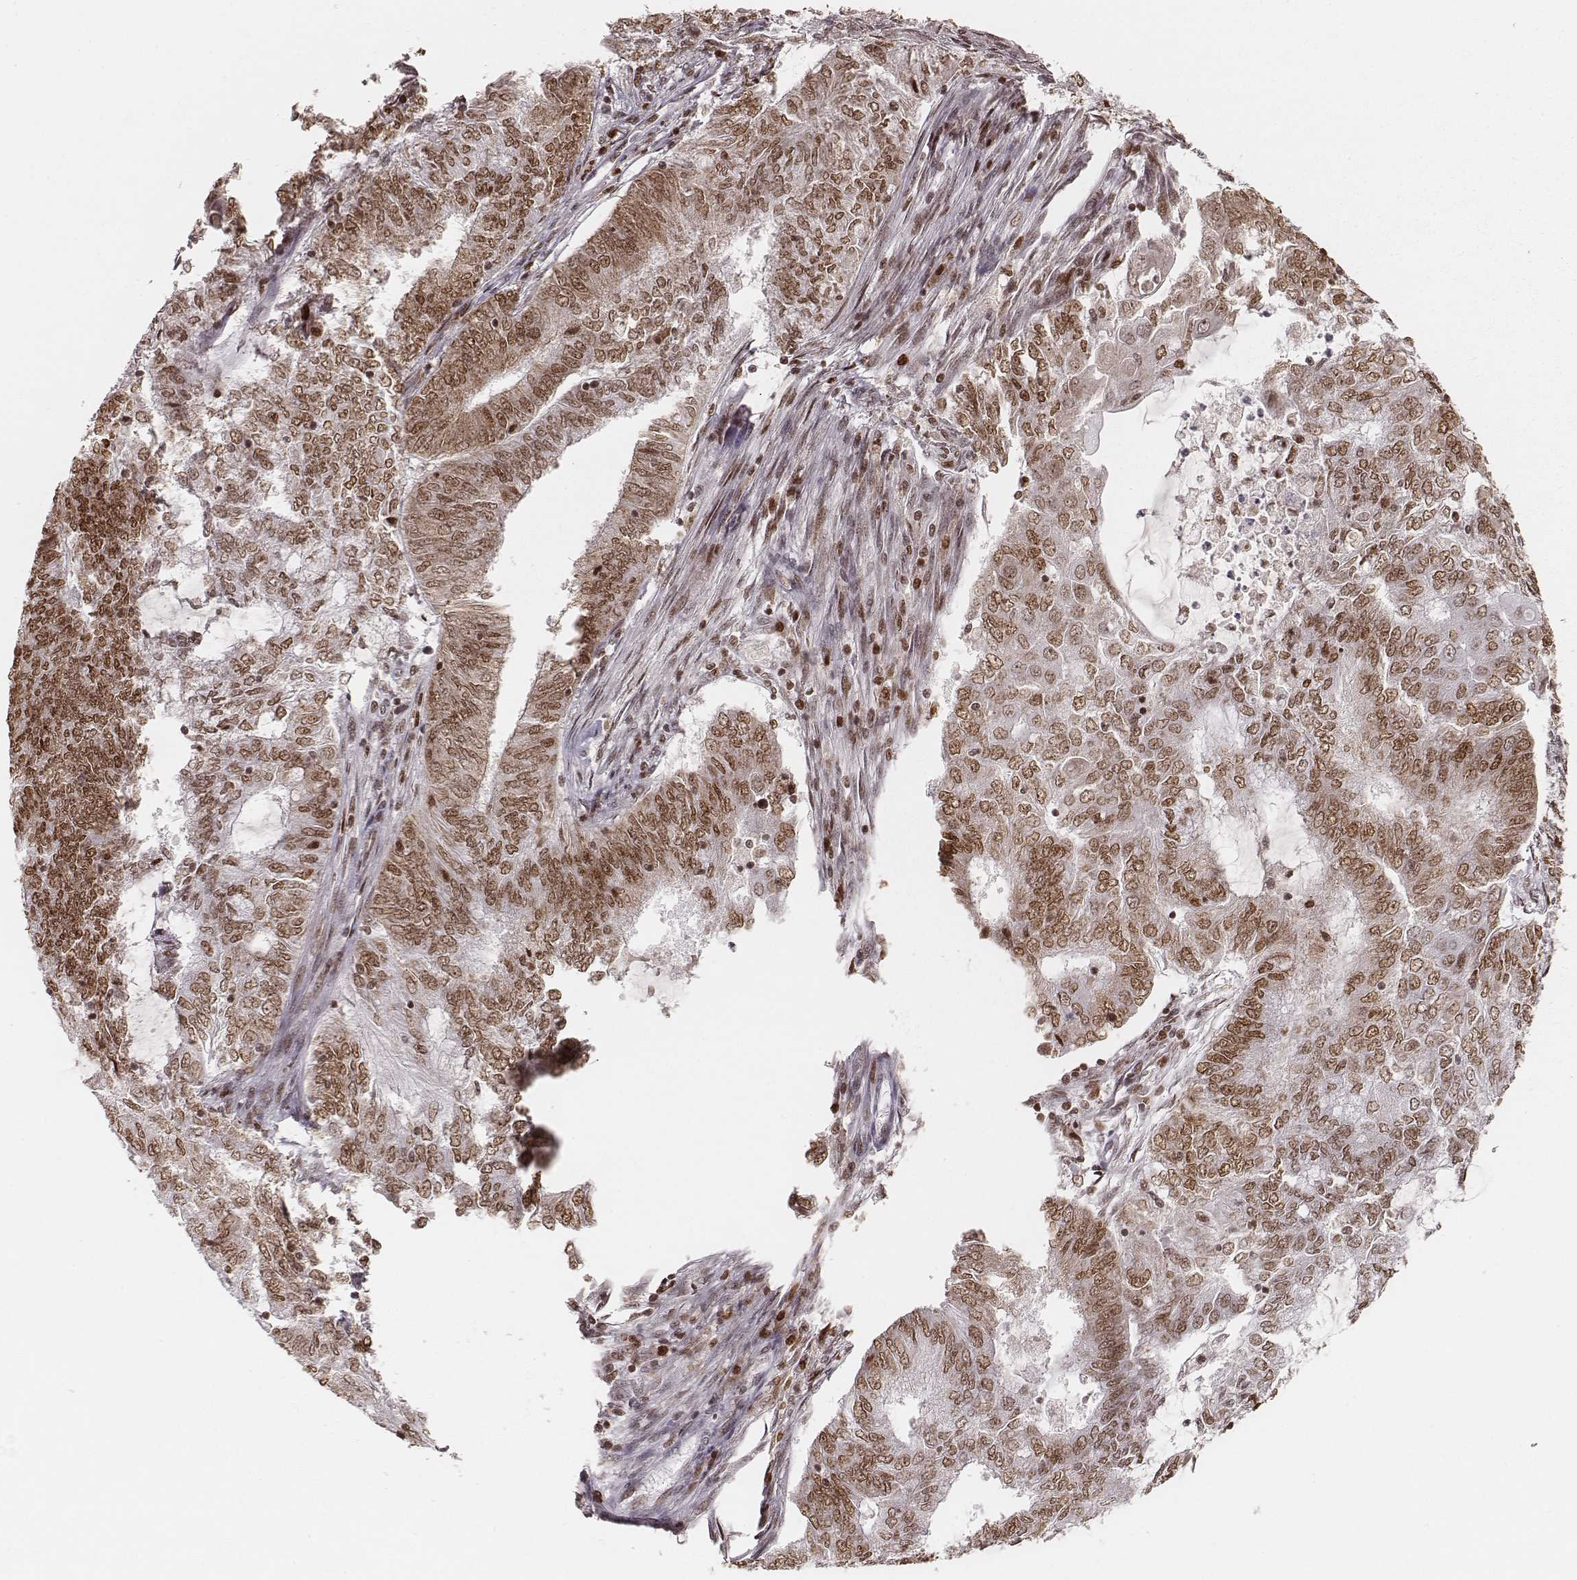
{"staining": {"intensity": "moderate", "quantity": ">75%", "location": "nuclear"}, "tissue": "endometrial cancer", "cell_type": "Tumor cells", "image_type": "cancer", "snomed": [{"axis": "morphology", "description": "Adenocarcinoma, NOS"}, {"axis": "topography", "description": "Endometrium"}], "caption": "High-power microscopy captured an IHC histopathology image of adenocarcinoma (endometrial), revealing moderate nuclear positivity in approximately >75% of tumor cells.", "gene": "PARP1", "patient": {"sex": "female", "age": 62}}